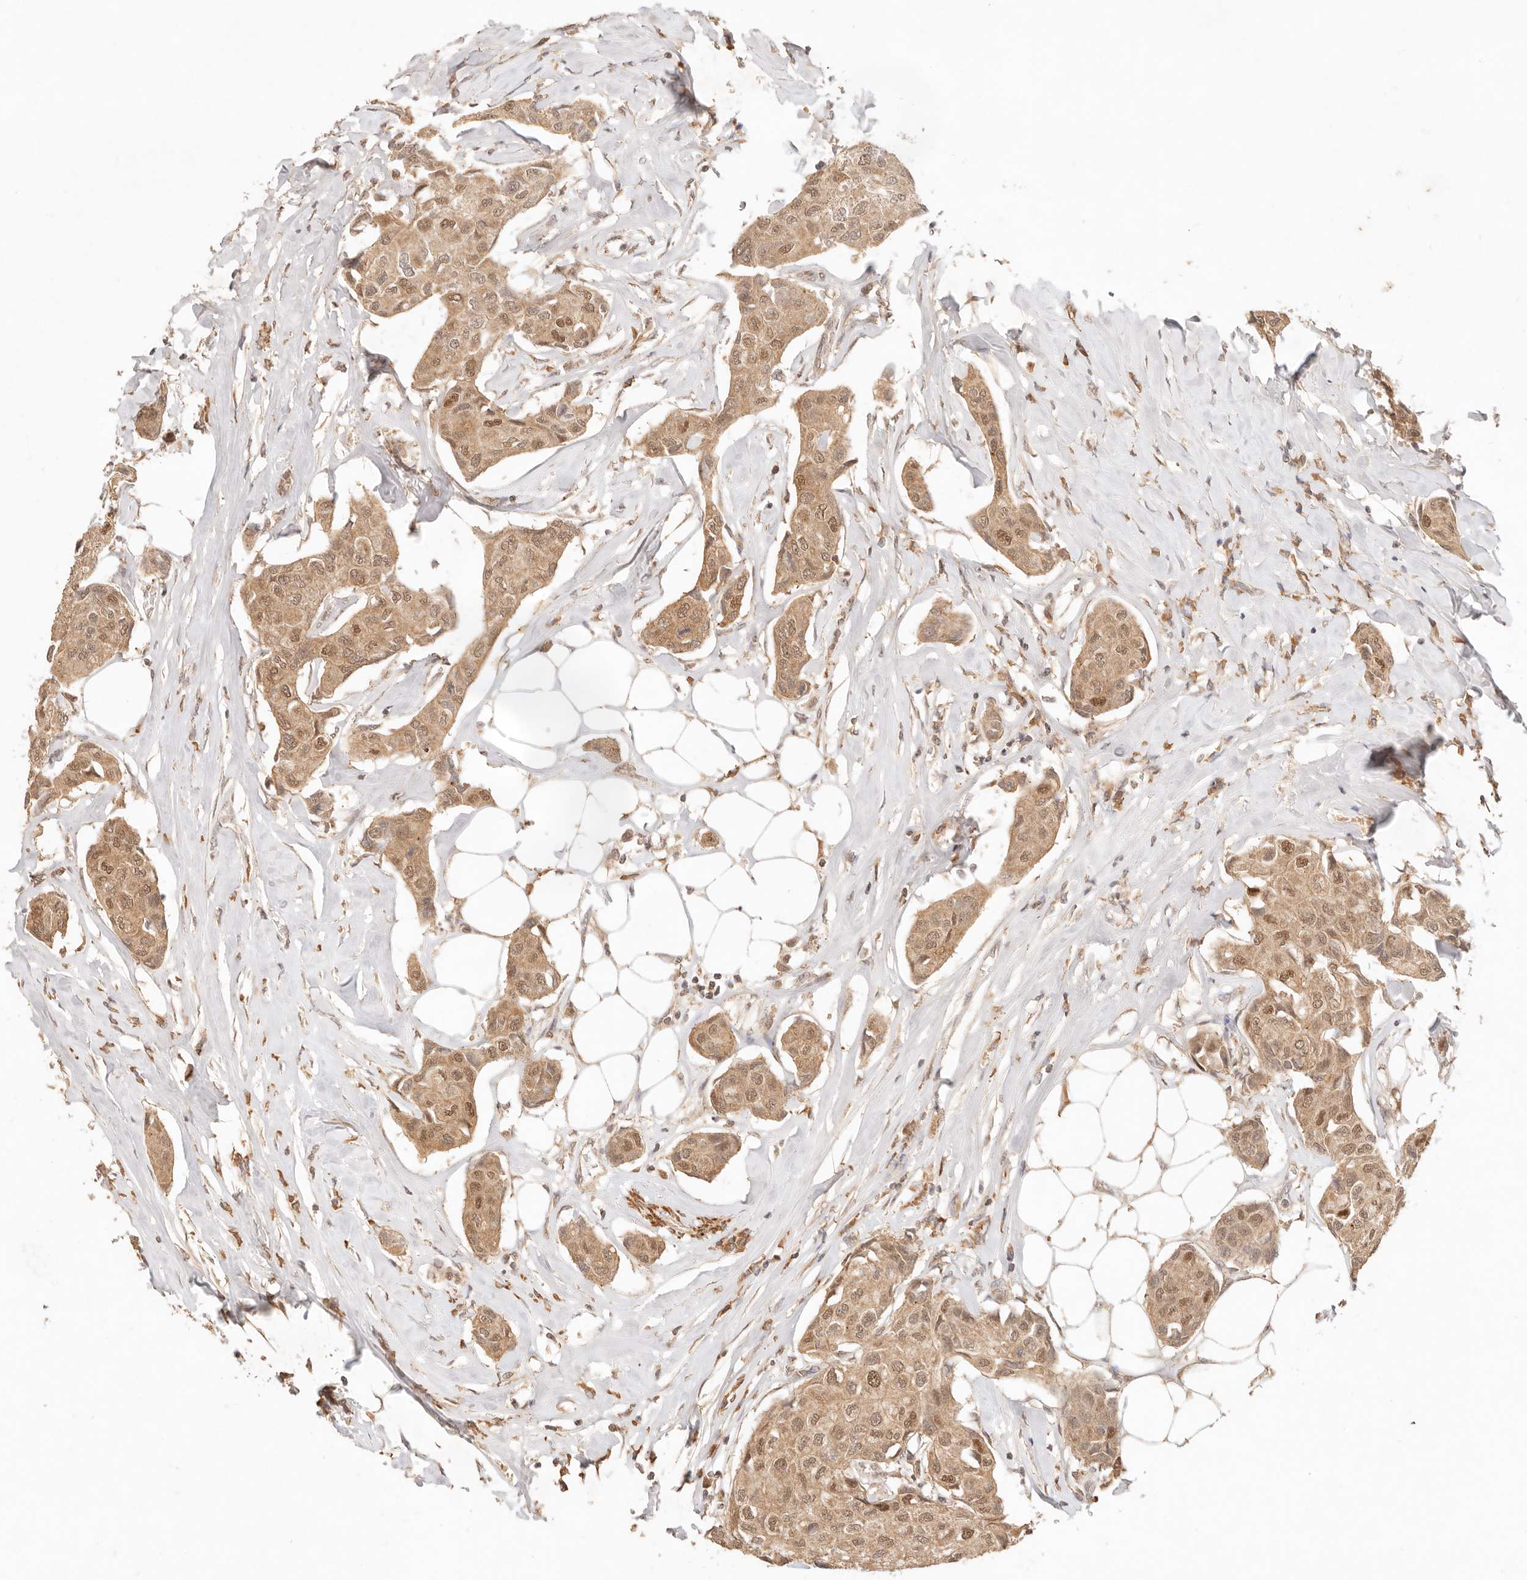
{"staining": {"intensity": "moderate", "quantity": ">75%", "location": "cytoplasmic/membranous,nuclear"}, "tissue": "breast cancer", "cell_type": "Tumor cells", "image_type": "cancer", "snomed": [{"axis": "morphology", "description": "Duct carcinoma"}, {"axis": "topography", "description": "Breast"}], "caption": "Protein expression analysis of human breast intraductal carcinoma reveals moderate cytoplasmic/membranous and nuclear staining in approximately >75% of tumor cells.", "gene": "TRIM11", "patient": {"sex": "female", "age": 80}}